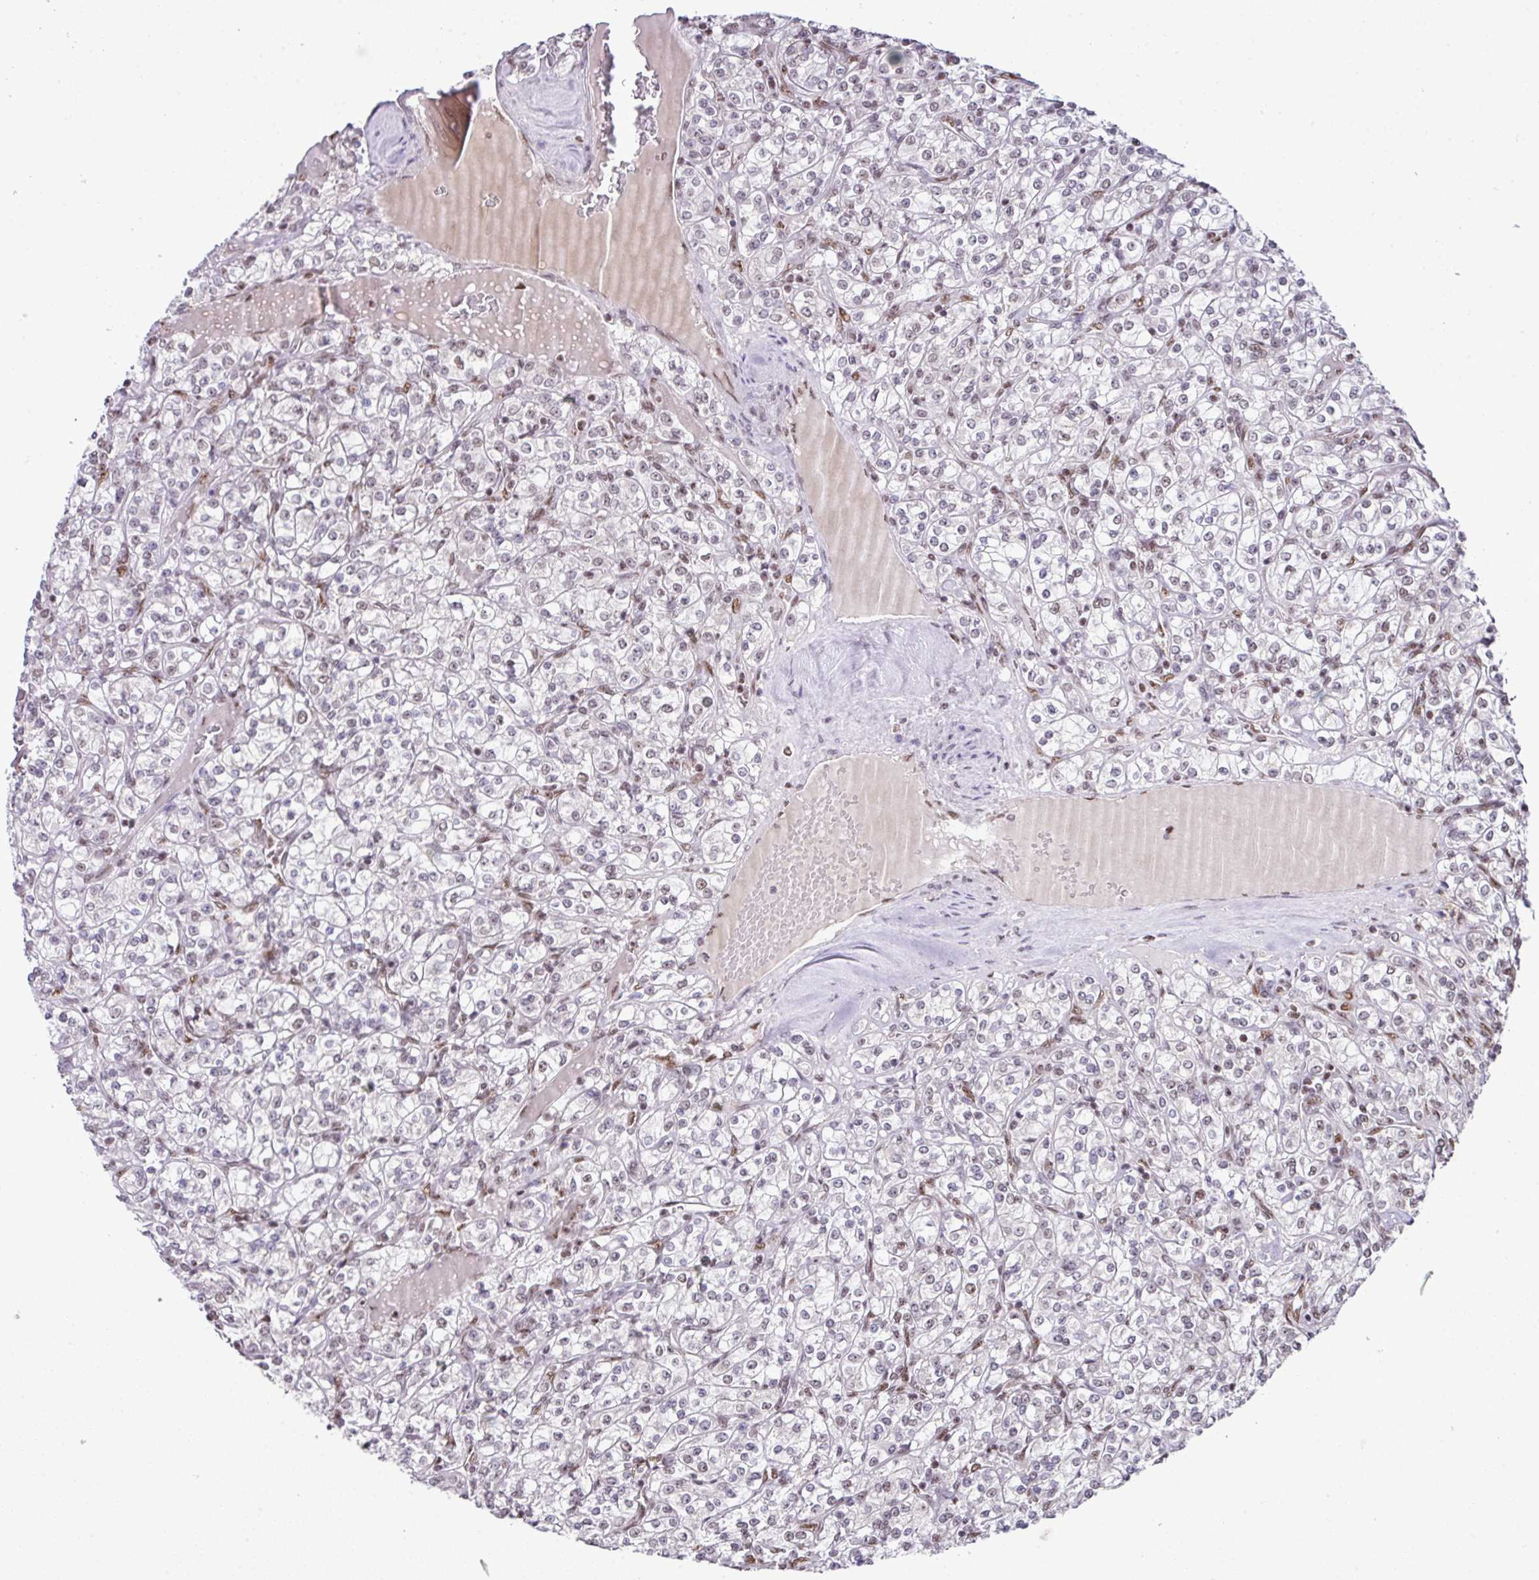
{"staining": {"intensity": "weak", "quantity": "<25%", "location": "nuclear"}, "tissue": "renal cancer", "cell_type": "Tumor cells", "image_type": "cancer", "snomed": [{"axis": "morphology", "description": "Adenocarcinoma, NOS"}, {"axis": "topography", "description": "Kidney"}], "caption": "The IHC image has no significant expression in tumor cells of adenocarcinoma (renal) tissue.", "gene": "PGAP4", "patient": {"sex": "male", "age": 77}}